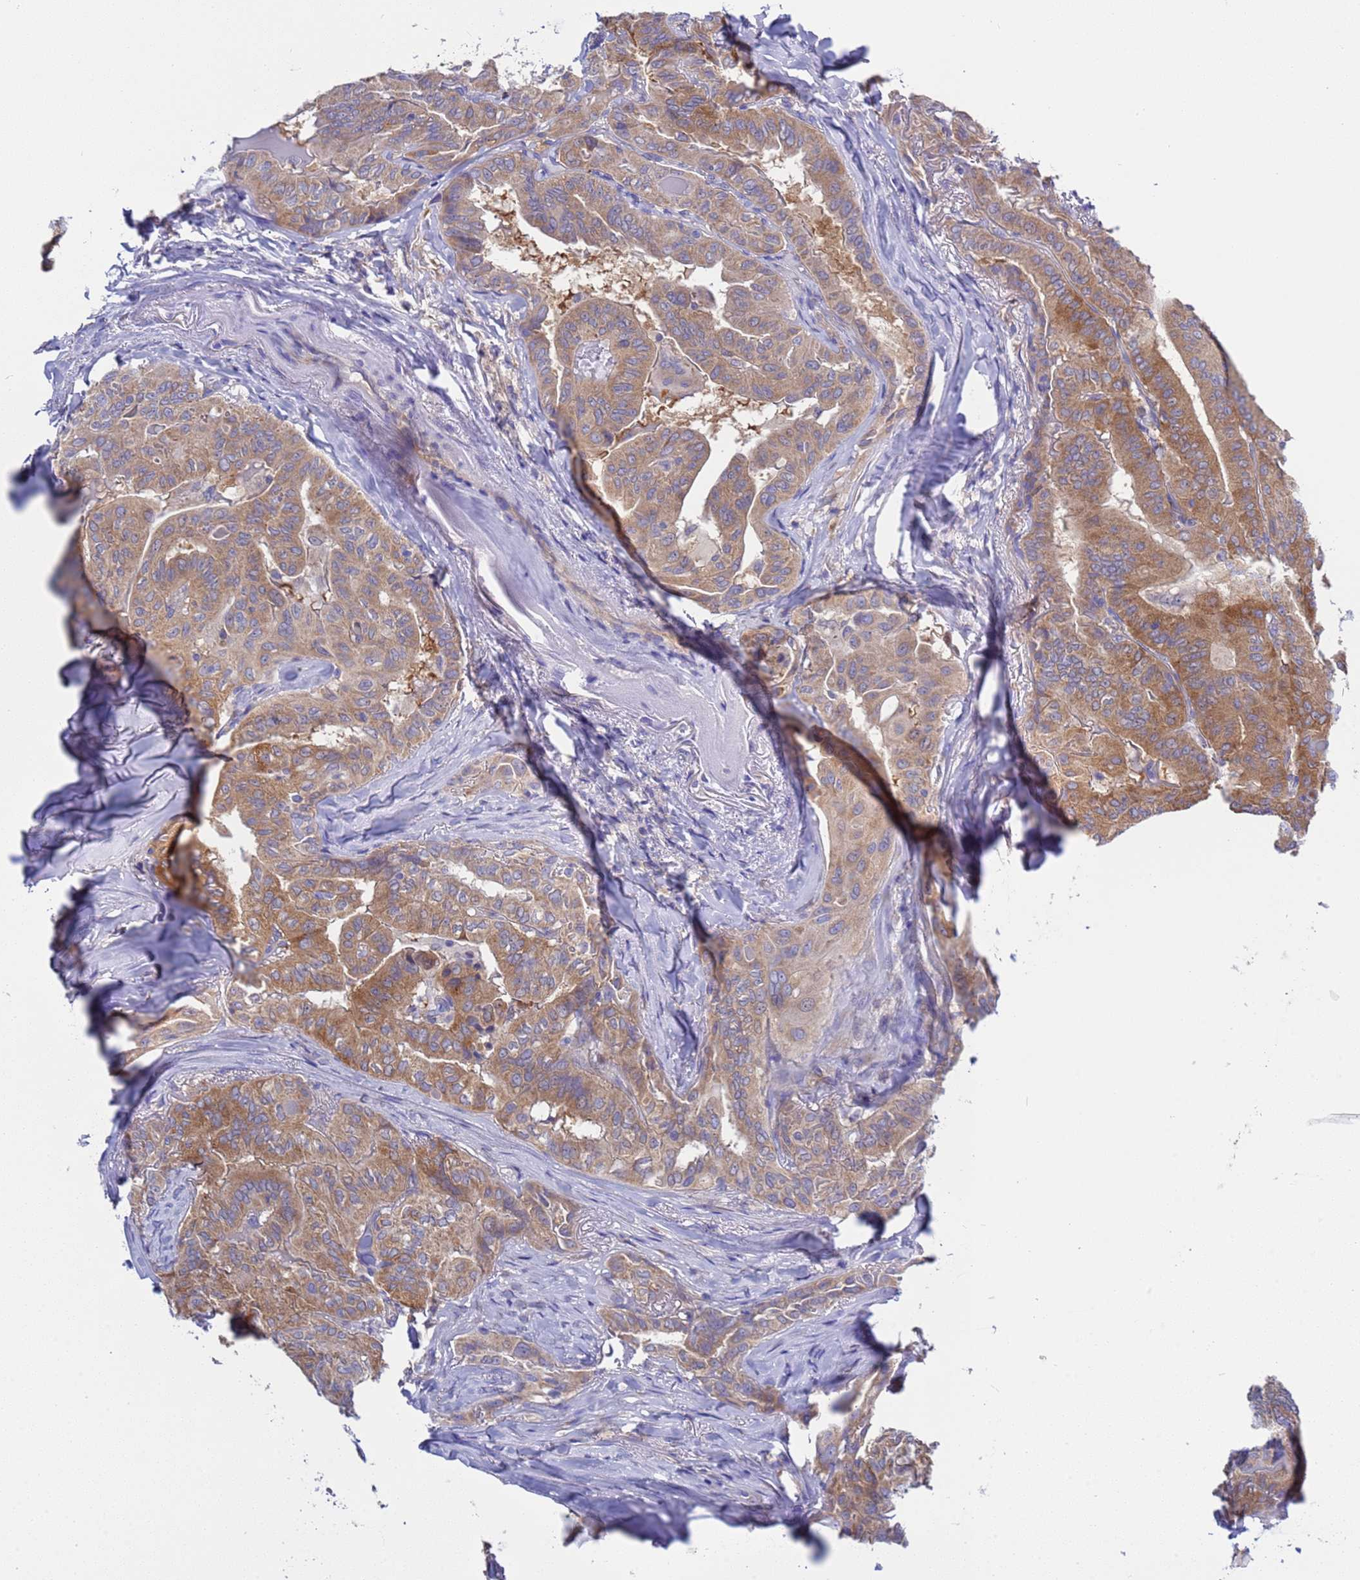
{"staining": {"intensity": "strong", "quantity": "25%-75%", "location": "cytoplasmic/membranous"}, "tissue": "thyroid cancer", "cell_type": "Tumor cells", "image_type": "cancer", "snomed": [{"axis": "morphology", "description": "Papillary adenocarcinoma, NOS"}, {"axis": "topography", "description": "Thyroid gland"}], "caption": "Strong cytoplasmic/membranous expression is seen in about 25%-75% of tumor cells in thyroid cancer.", "gene": "RC3H2", "patient": {"sex": "female", "age": 68}}